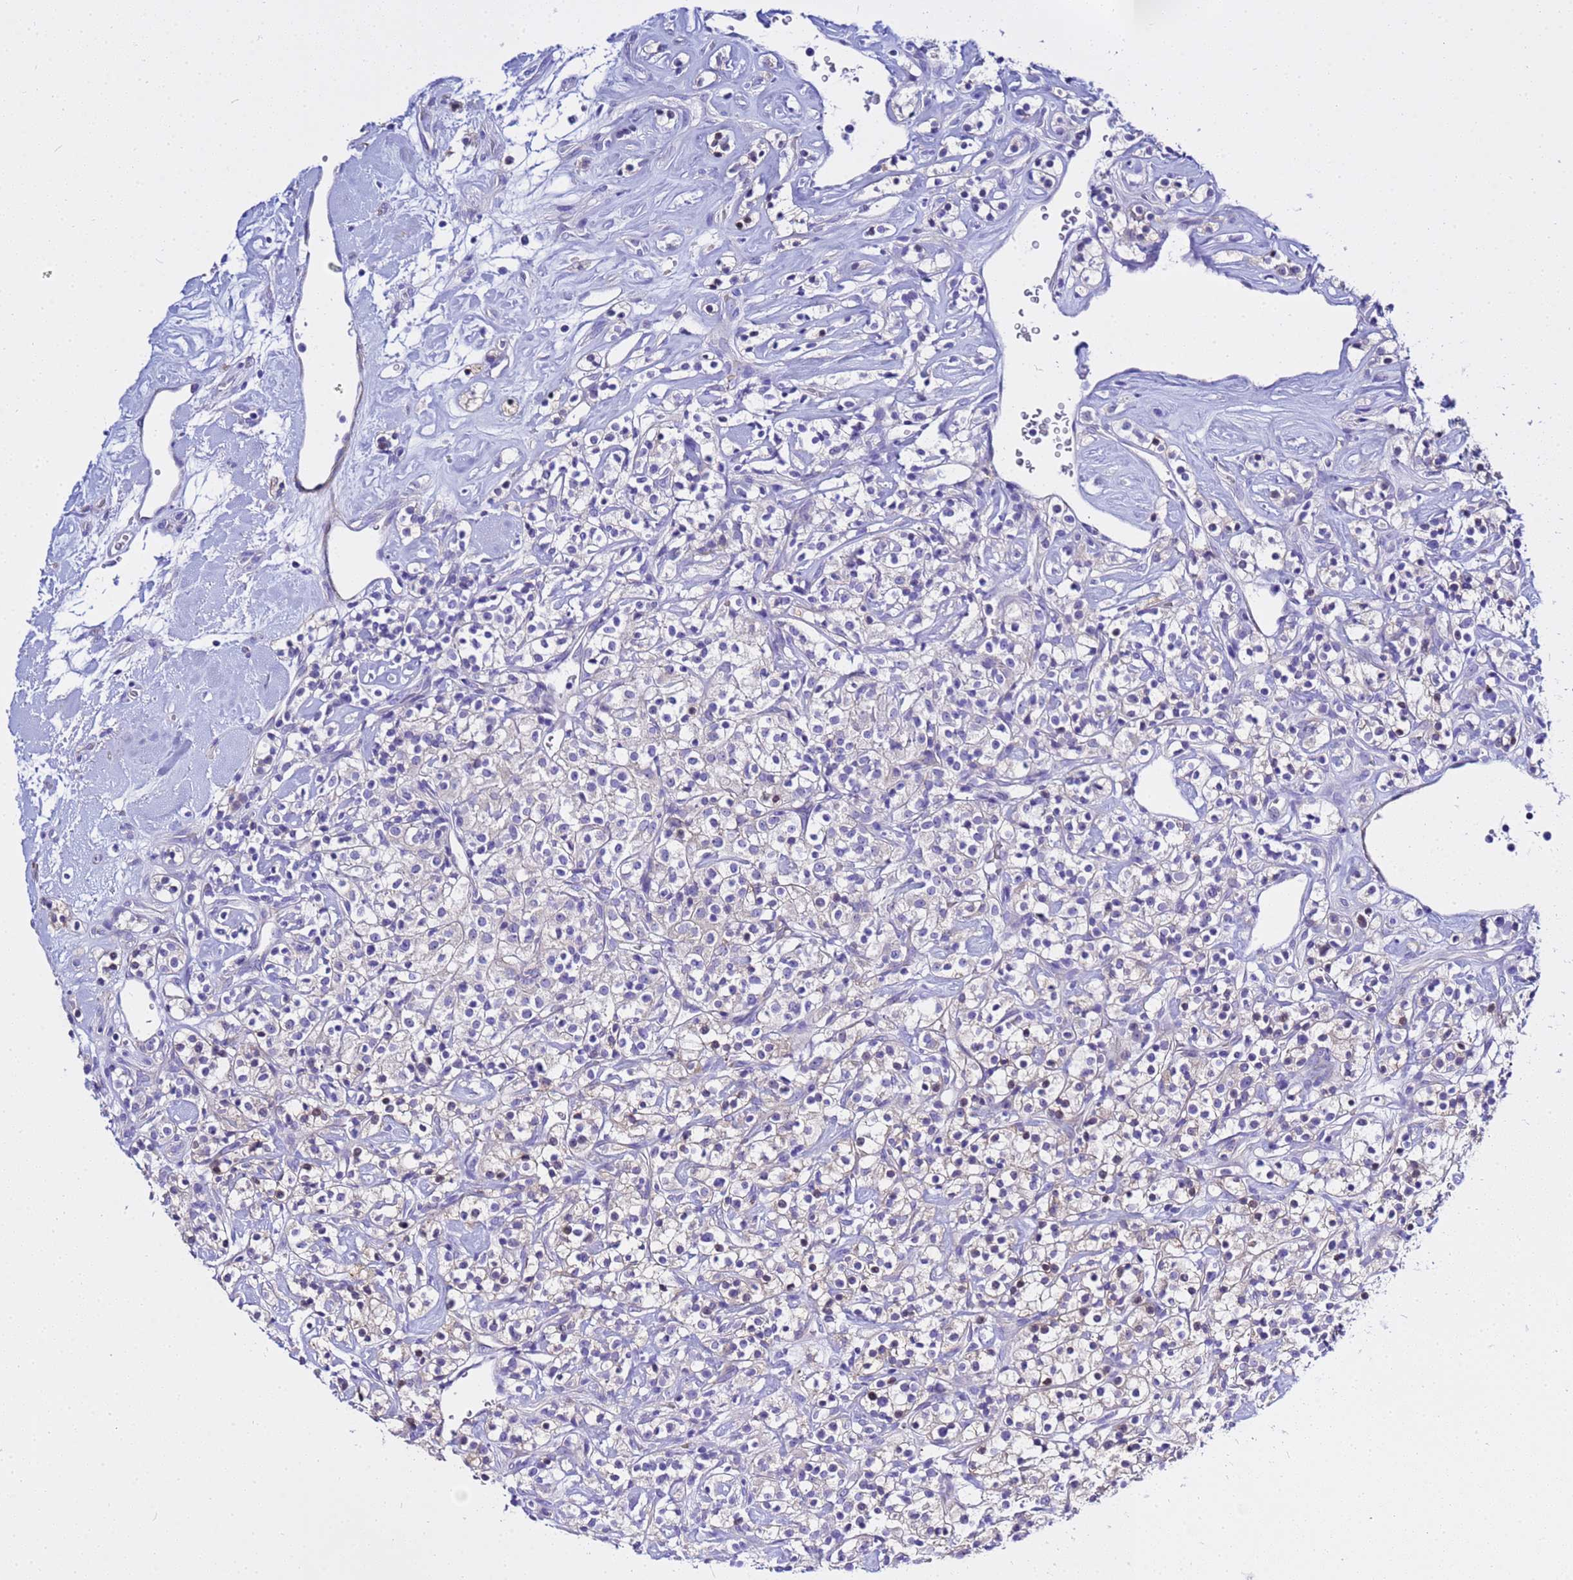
{"staining": {"intensity": "negative", "quantity": "none", "location": "none"}, "tissue": "renal cancer", "cell_type": "Tumor cells", "image_type": "cancer", "snomed": [{"axis": "morphology", "description": "Adenocarcinoma, NOS"}, {"axis": "topography", "description": "Kidney"}], "caption": "High magnification brightfield microscopy of renal cancer stained with DAB (brown) and counterstained with hematoxylin (blue): tumor cells show no significant expression. (DAB (3,3'-diaminobenzidine) immunohistochemistry visualized using brightfield microscopy, high magnification).", "gene": "USP18", "patient": {"sex": "male", "age": 77}}